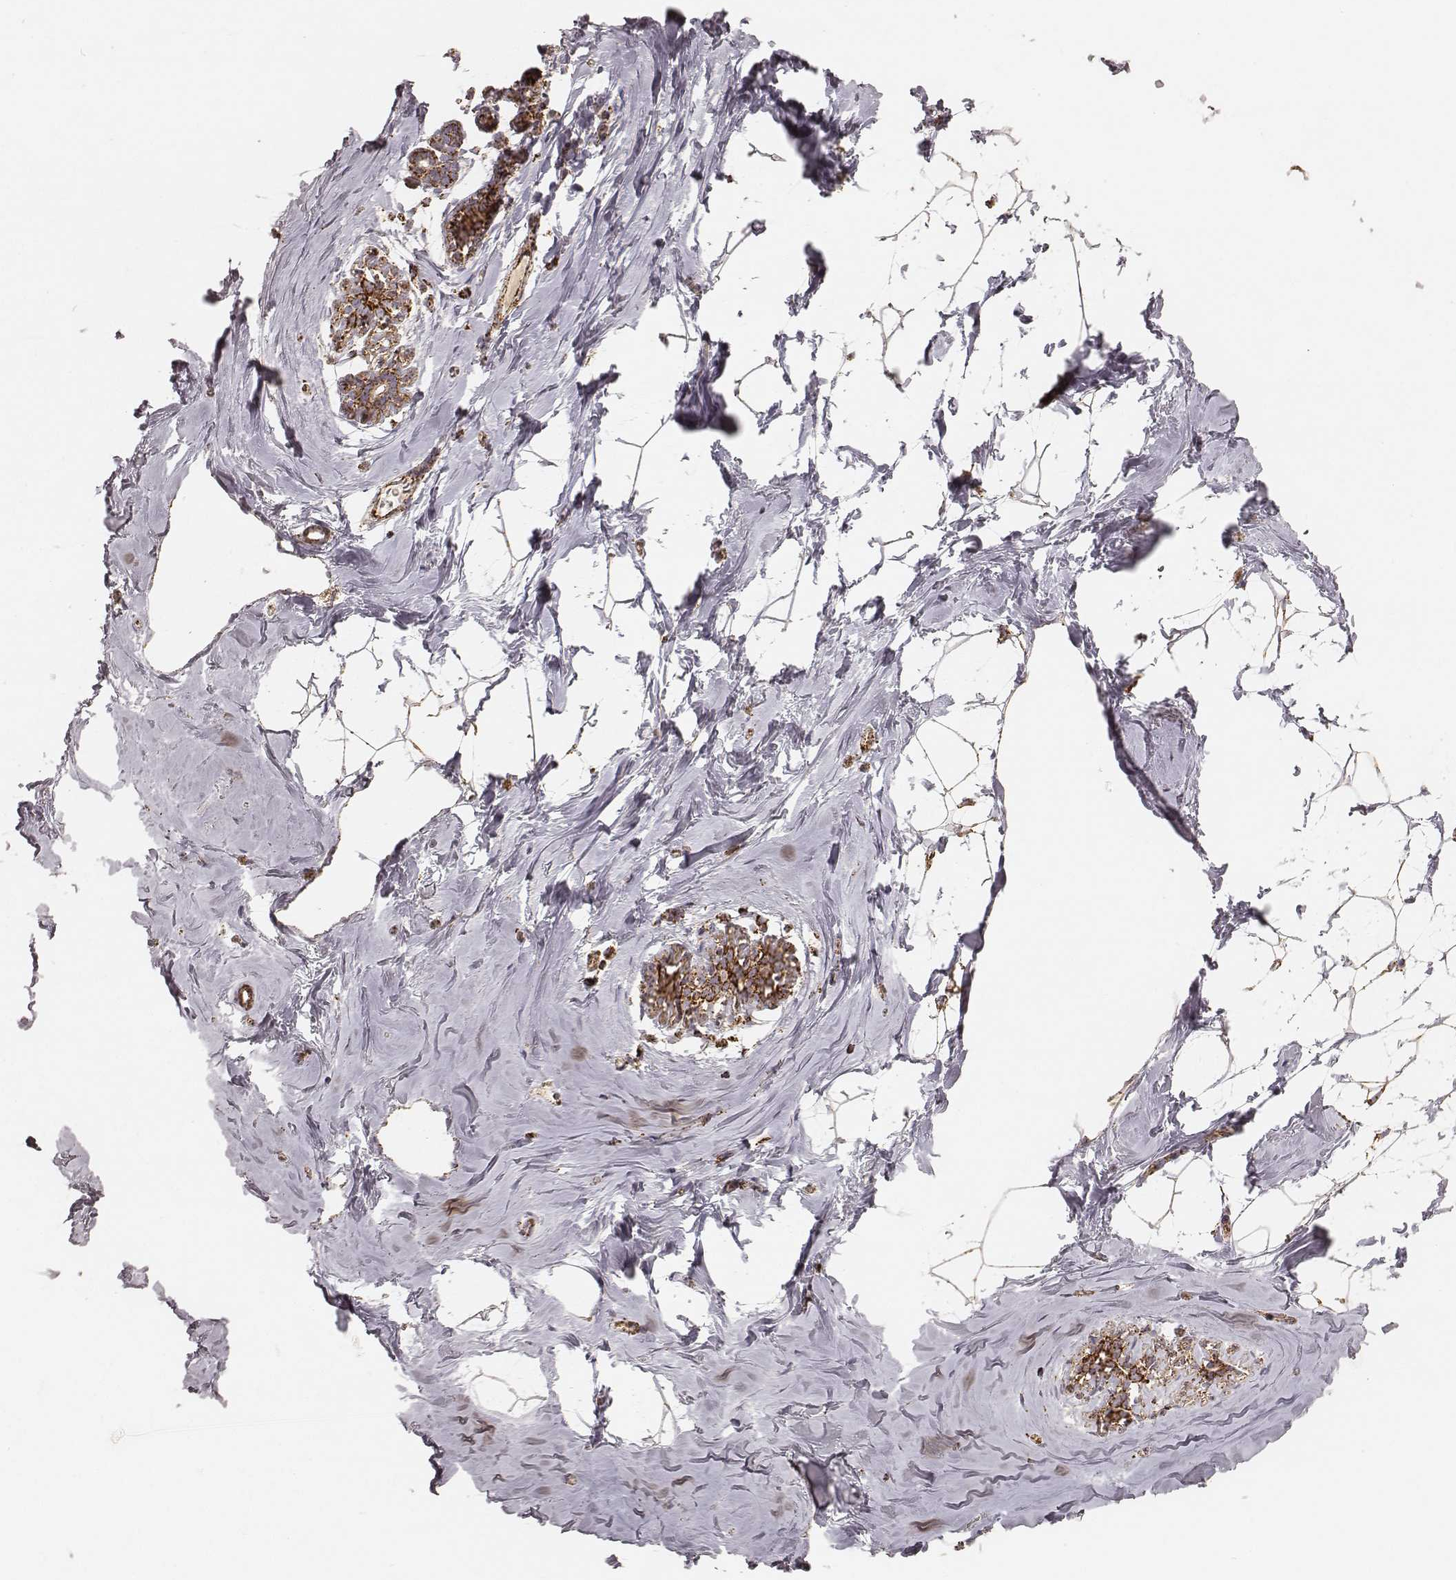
{"staining": {"intensity": "moderate", "quantity": ">75%", "location": "cytoplasmic/membranous"}, "tissue": "breast", "cell_type": "Adipocytes", "image_type": "normal", "snomed": [{"axis": "morphology", "description": "Normal tissue, NOS"}, {"axis": "topography", "description": "Breast"}], "caption": "Unremarkable breast shows moderate cytoplasmic/membranous positivity in approximately >75% of adipocytes.", "gene": "CS", "patient": {"sex": "female", "age": 32}}